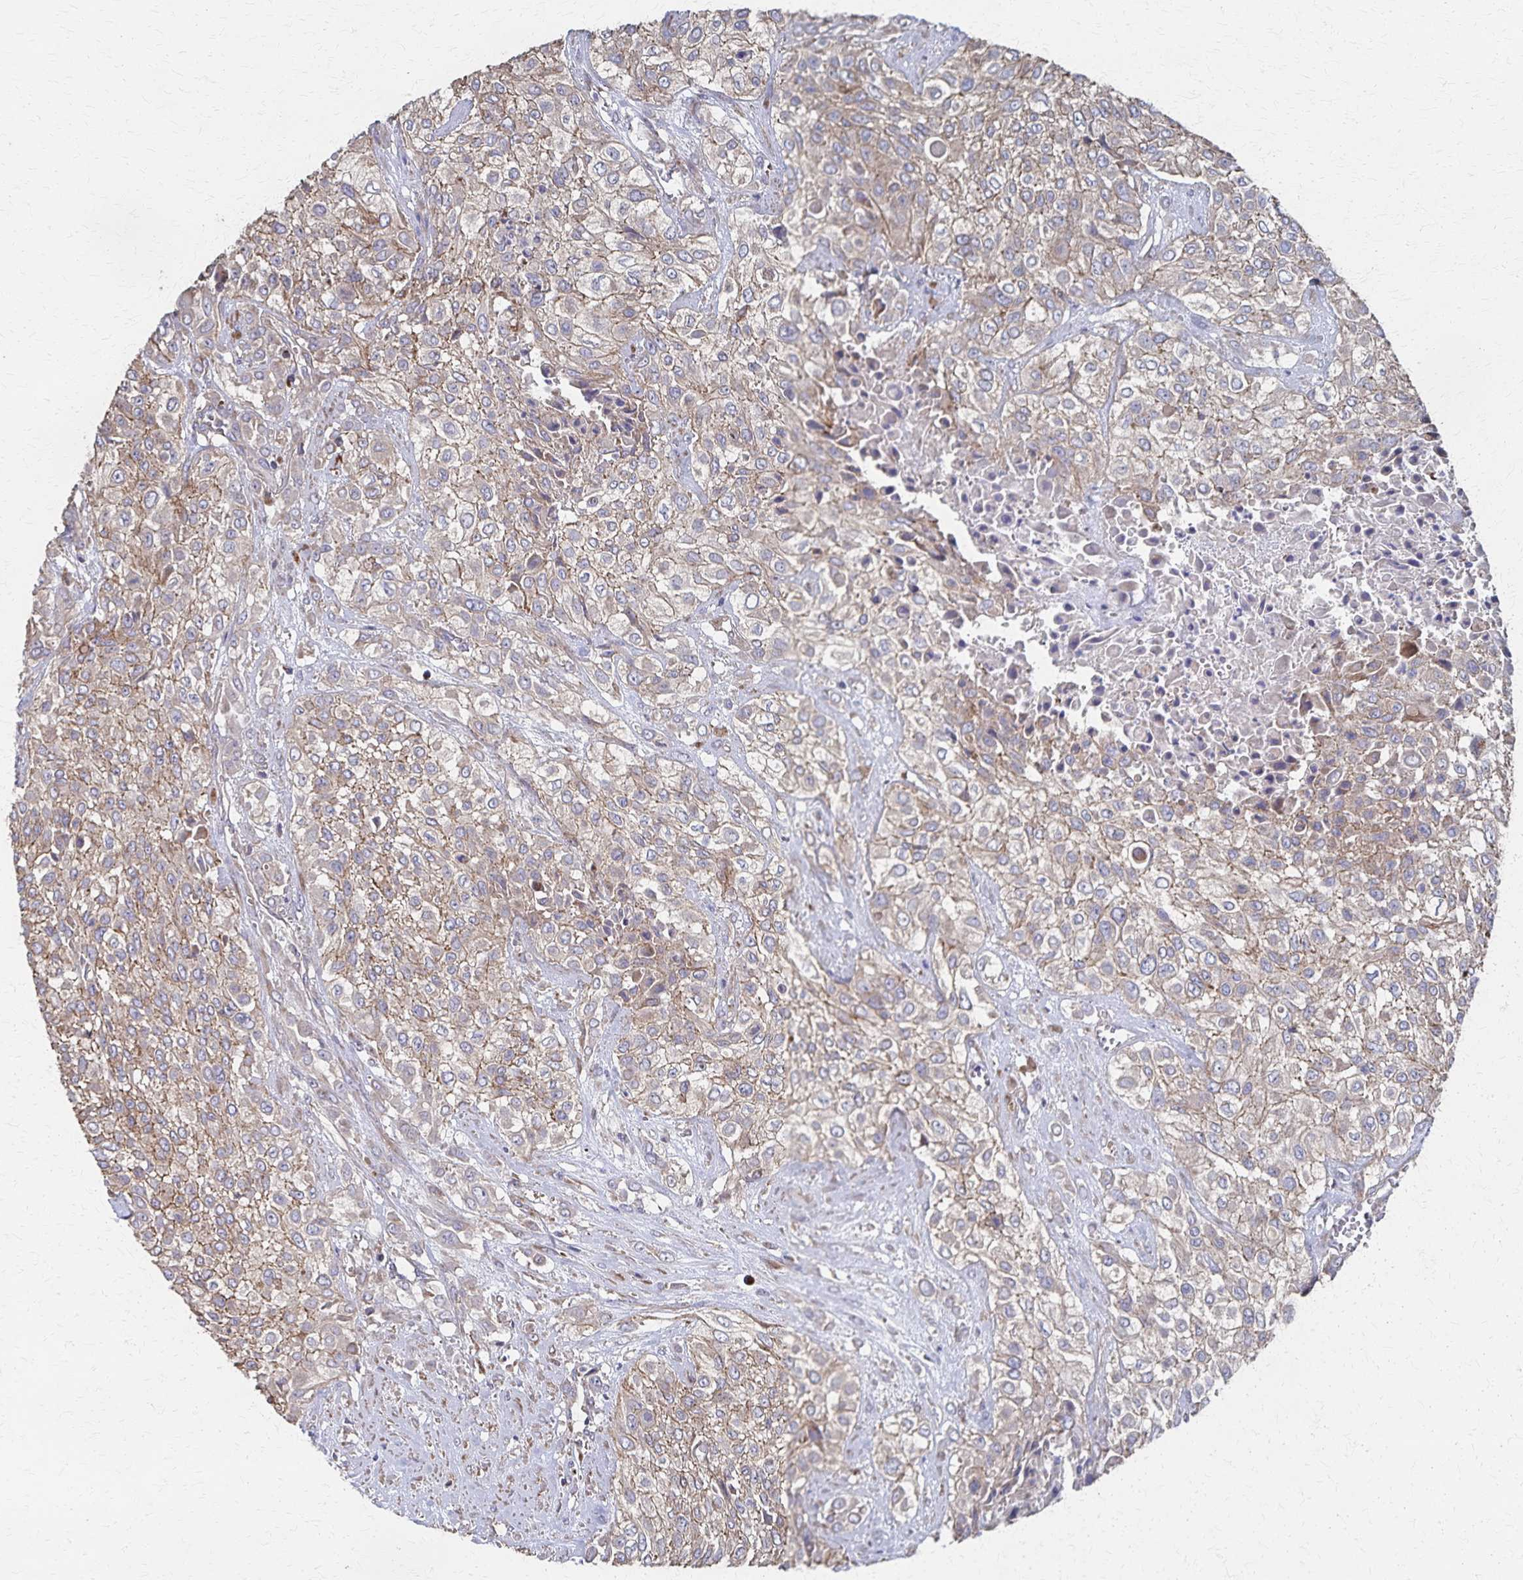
{"staining": {"intensity": "moderate", "quantity": ">75%", "location": "cytoplasmic/membranous"}, "tissue": "urothelial cancer", "cell_type": "Tumor cells", "image_type": "cancer", "snomed": [{"axis": "morphology", "description": "Urothelial carcinoma, High grade"}, {"axis": "topography", "description": "Urinary bladder"}], "caption": "IHC histopathology image of neoplastic tissue: urothelial carcinoma (high-grade) stained using IHC demonstrates medium levels of moderate protein expression localized specifically in the cytoplasmic/membranous of tumor cells, appearing as a cytoplasmic/membranous brown color.", "gene": "PGAP2", "patient": {"sex": "male", "age": 57}}